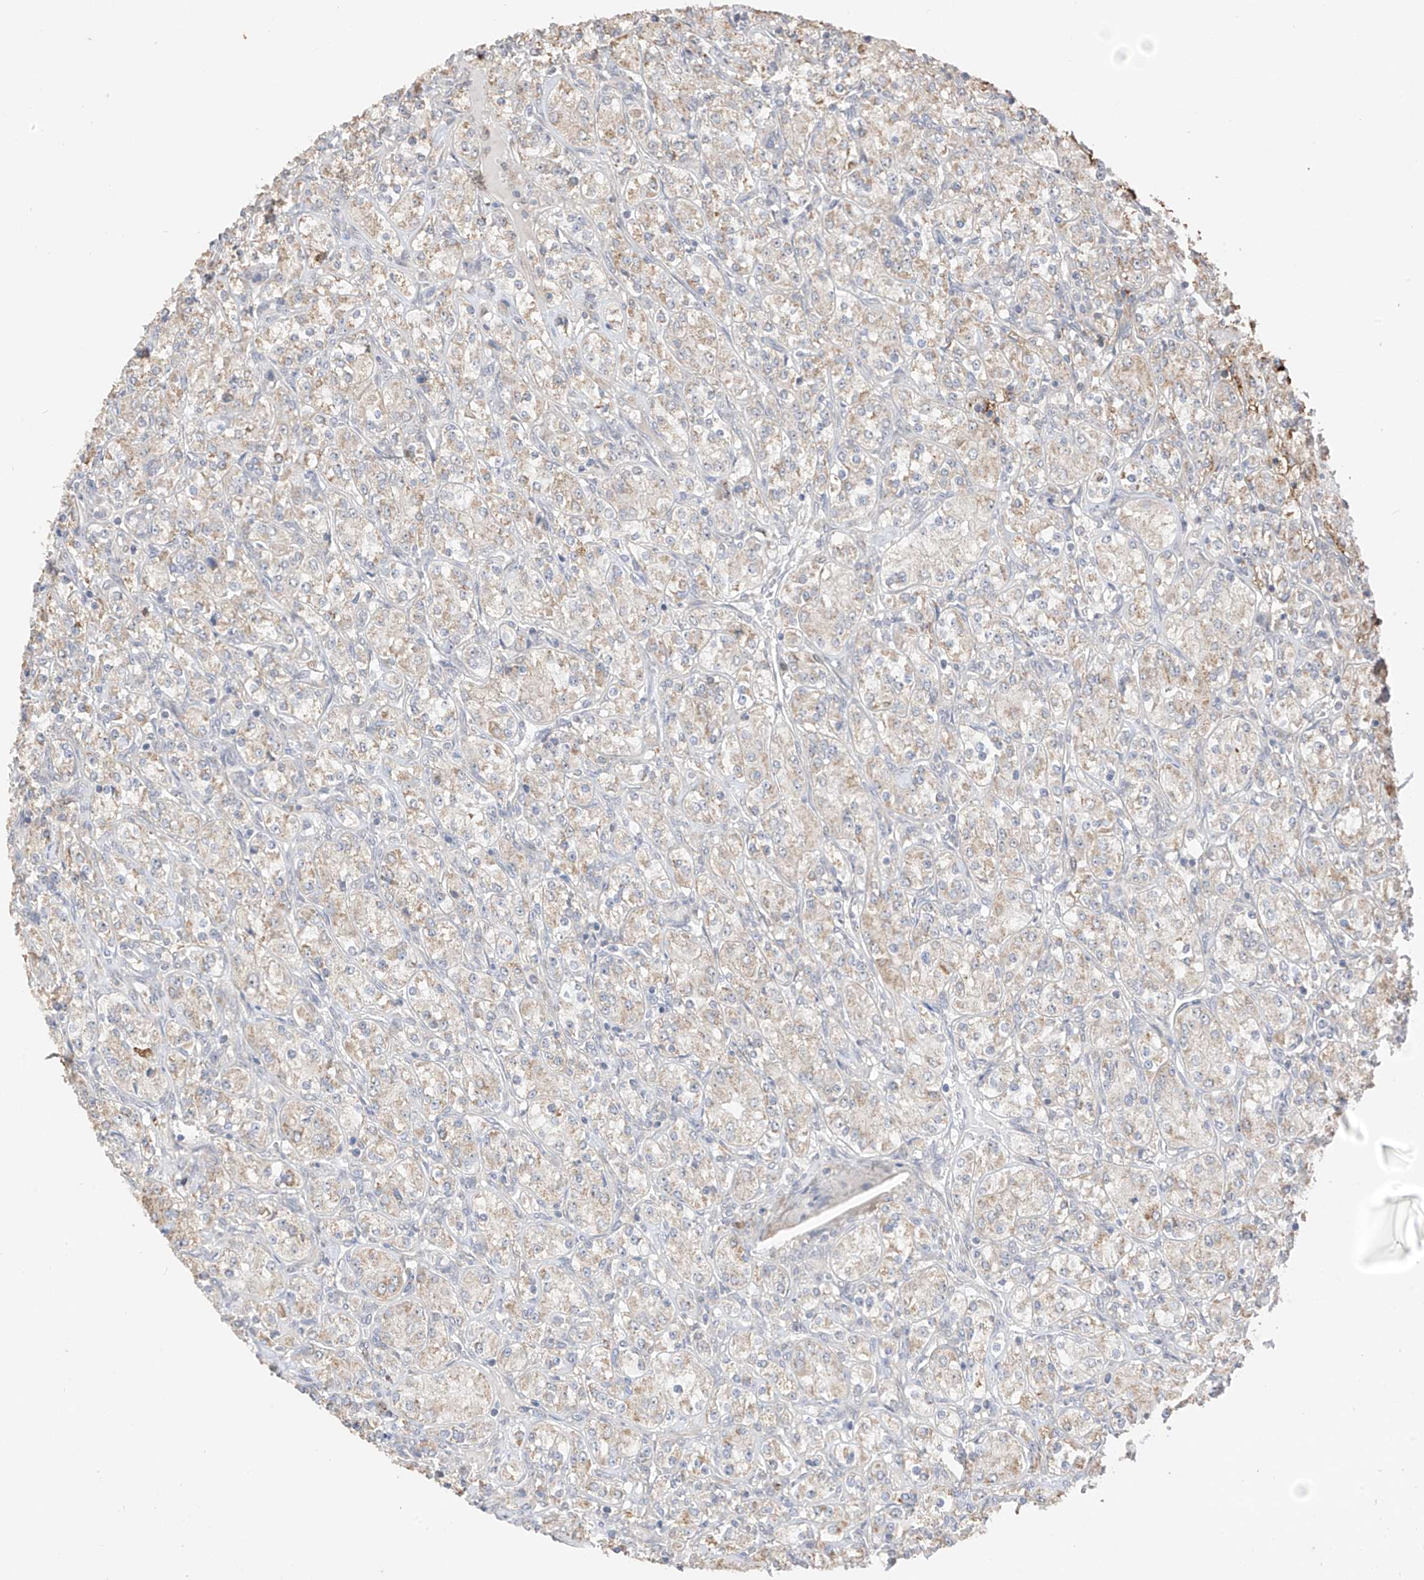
{"staining": {"intensity": "weak", "quantity": "<25%", "location": "cytoplasmic/membranous"}, "tissue": "renal cancer", "cell_type": "Tumor cells", "image_type": "cancer", "snomed": [{"axis": "morphology", "description": "Adenocarcinoma, NOS"}, {"axis": "topography", "description": "Kidney"}], "caption": "Immunohistochemistry (IHC) image of renal adenocarcinoma stained for a protein (brown), which exhibits no positivity in tumor cells.", "gene": "LATS1", "patient": {"sex": "male", "age": 77}}